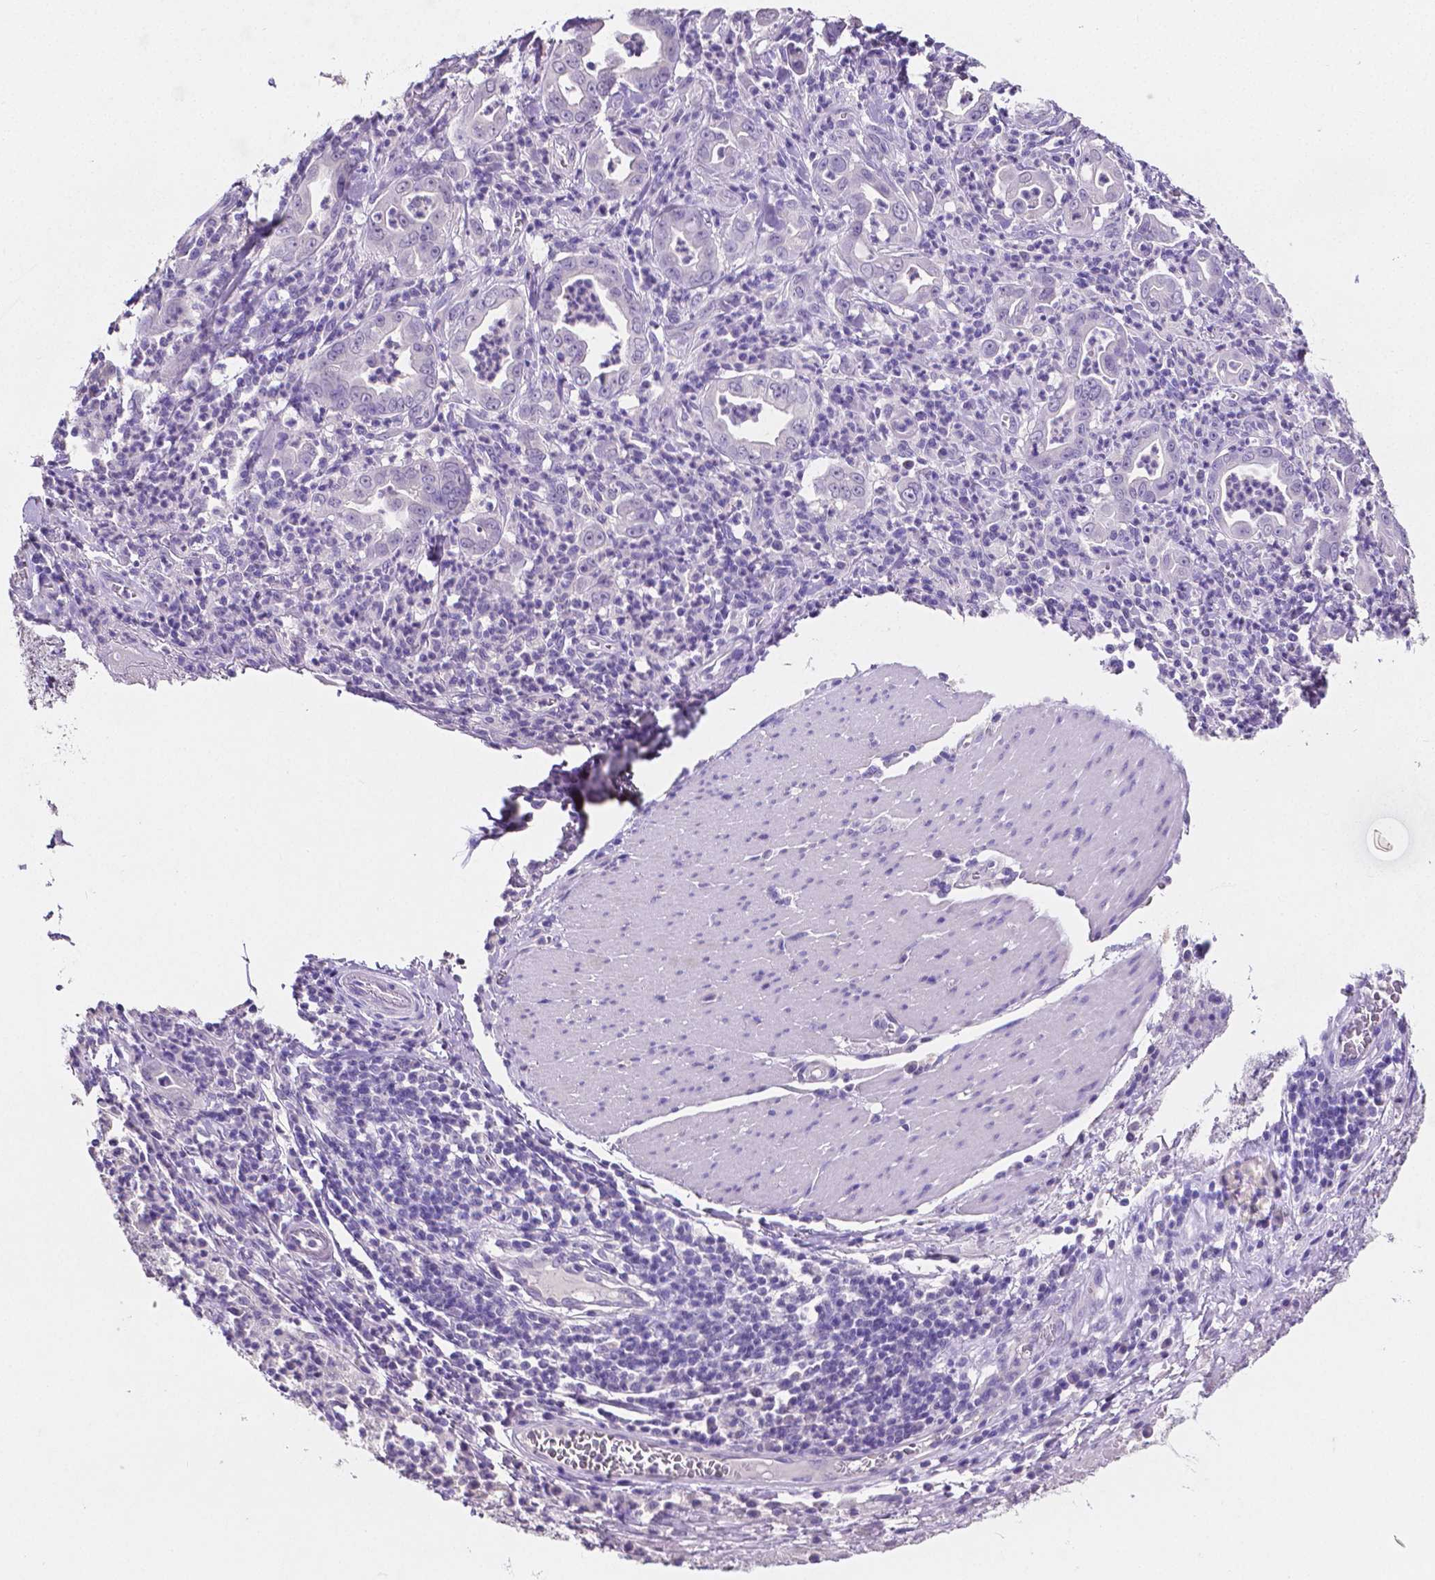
{"staining": {"intensity": "negative", "quantity": "none", "location": "none"}, "tissue": "stomach cancer", "cell_type": "Tumor cells", "image_type": "cancer", "snomed": [{"axis": "morphology", "description": "Adenocarcinoma, NOS"}, {"axis": "topography", "description": "Stomach, upper"}], "caption": "Immunohistochemical staining of stomach adenocarcinoma exhibits no significant staining in tumor cells.", "gene": "SLC22A2", "patient": {"sex": "female", "age": 79}}